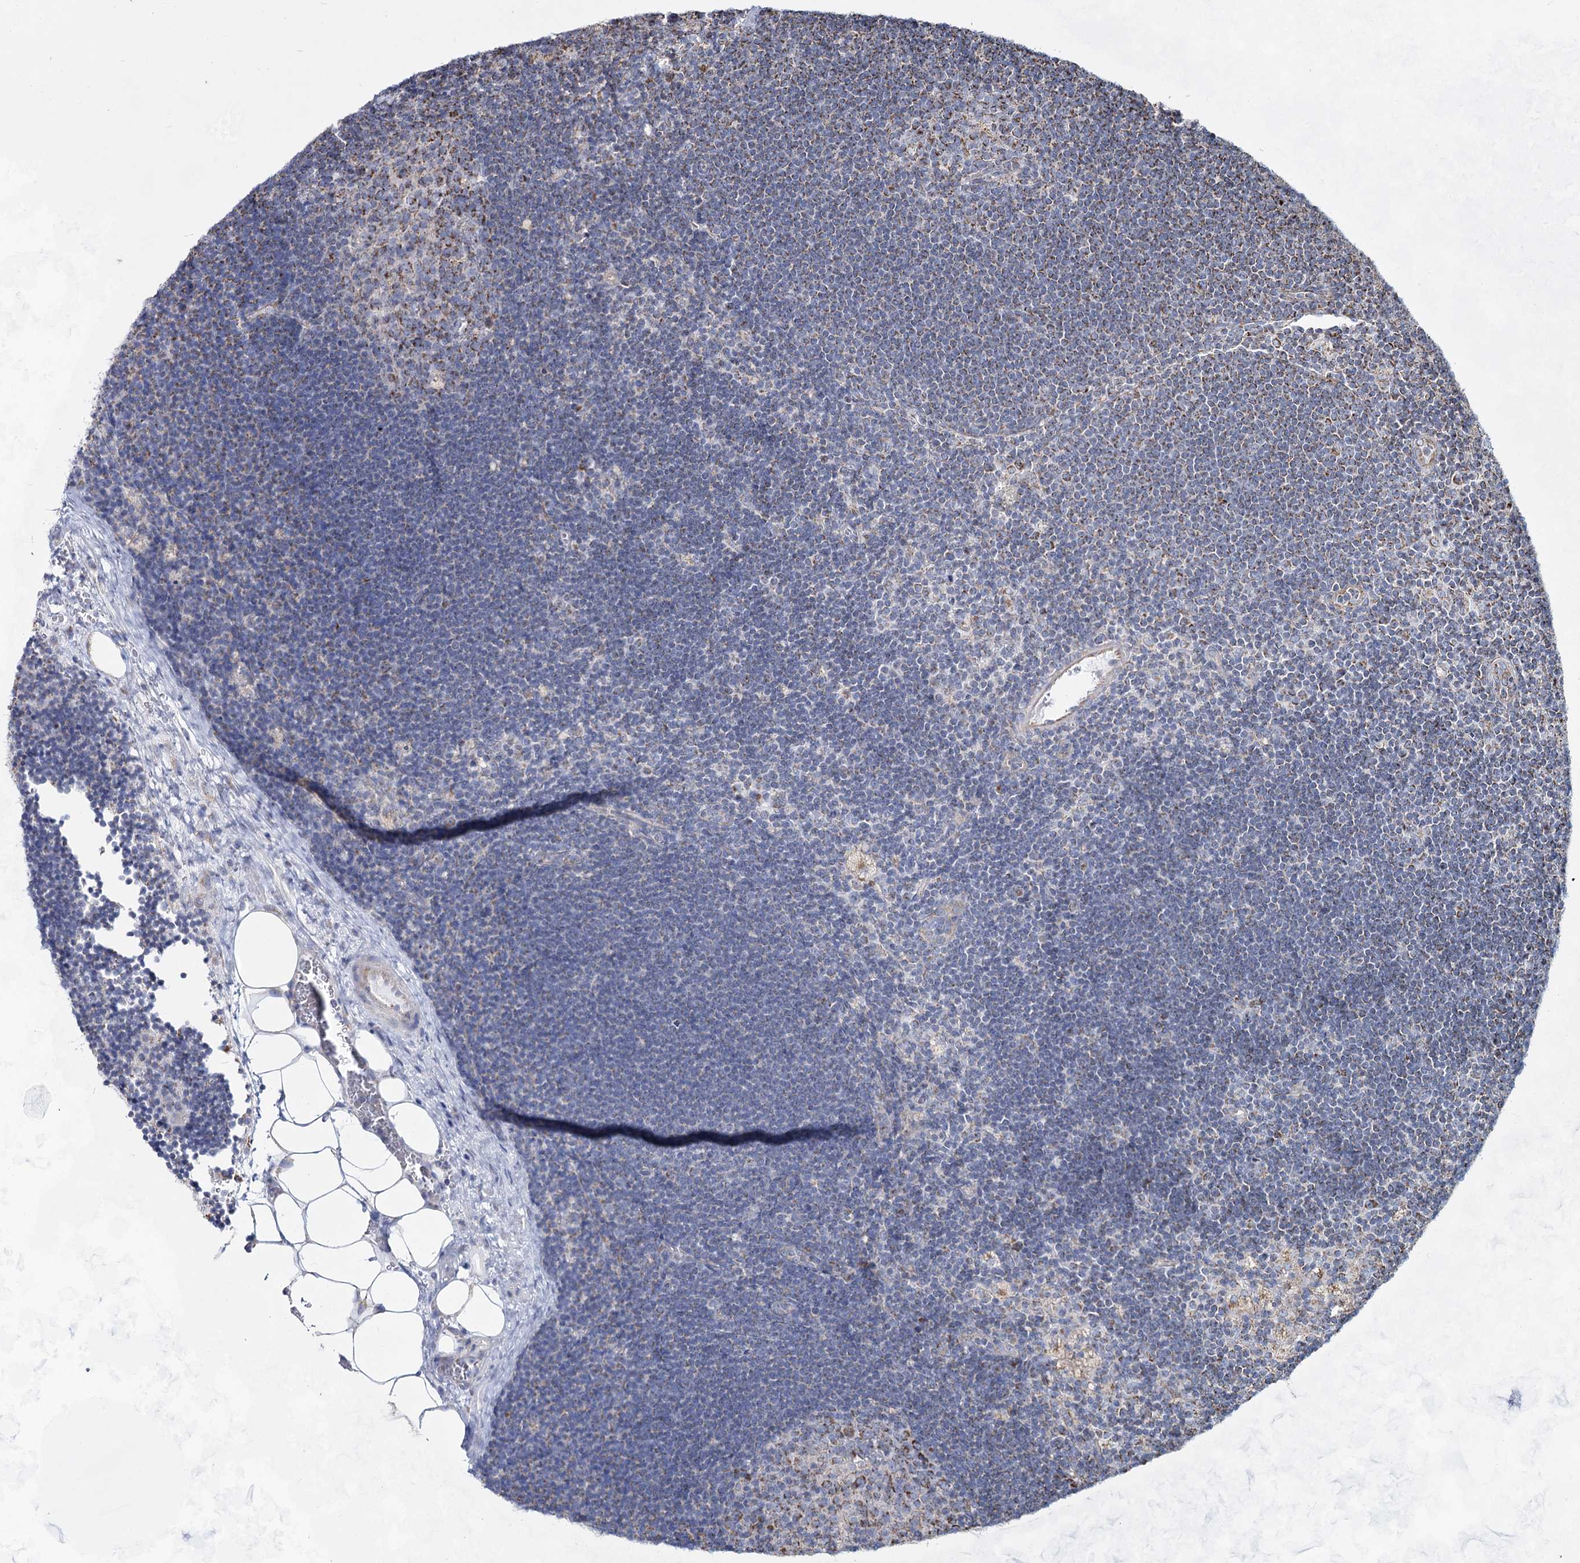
{"staining": {"intensity": "strong", "quantity": "25%-75%", "location": "cytoplasmic/membranous"}, "tissue": "lymph node", "cell_type": "Germinal center cells", "image_type": "normal", "snomed": [{"axis": "morphology", "description": "Normal tissue, NOS"}, {"axis": "topography", "description": "Lymph node"}], "caption": "Immunohistochemical staining of normal lymph node reveals high levels of strong cytoplasmic/membranous positivity in approximately 25%-75% of germinal center cells. (DAB IHC, brown staining for protein, blue staining for nuclei).", "gene": "CCDC73", "patient": {"sex": "male", "age": 24}}